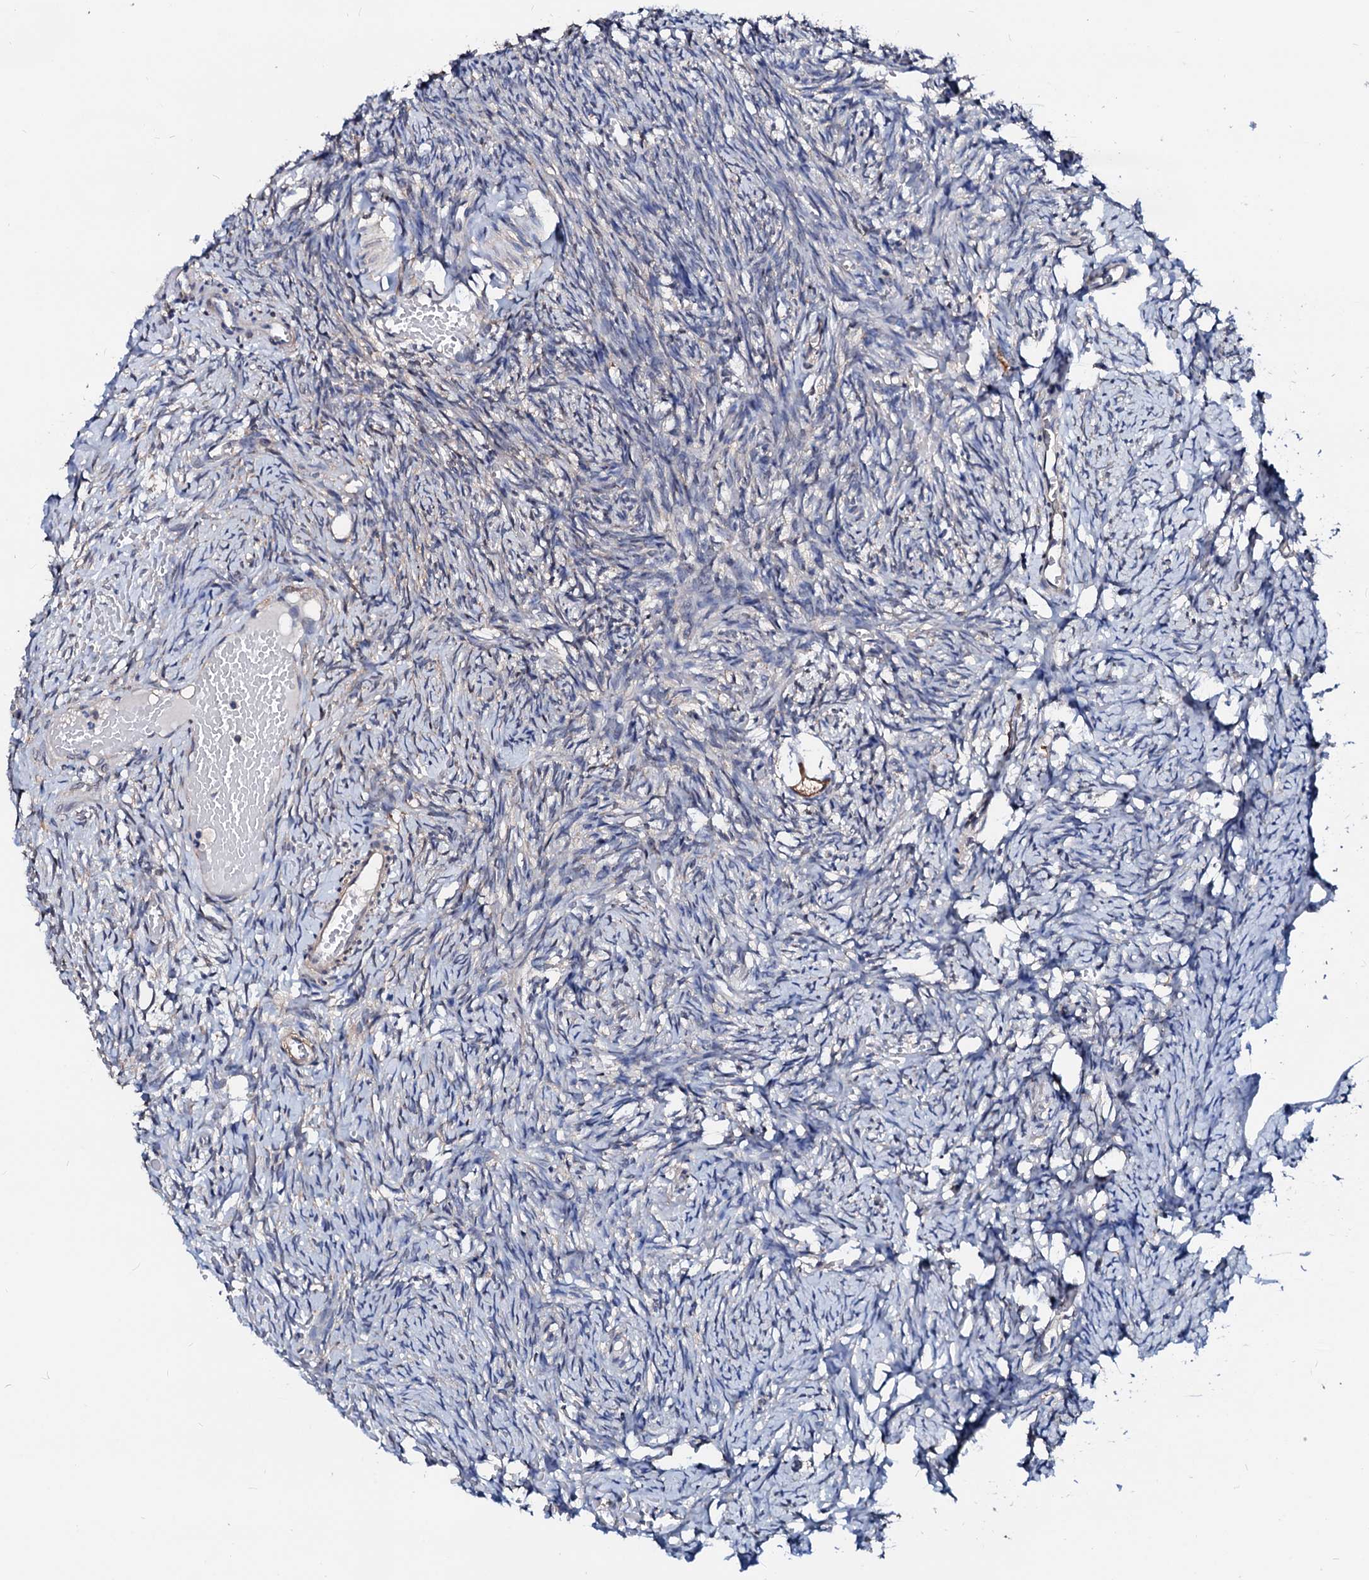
{"staining": {"intensity": "negative", "quantity": "none", "location": "none"}, "tissue": "ovary", "cell_type": "Follicle cells", "image_type": "normal", "snomed": [{"axis": "morphology", "description": "Adenocarcinoma, NOS"}, {"axis": "topography", "description": "Endometrium"}], "caption": "Histopathology image shows no protein expression in follicle cells of normal ovary. (Stains: DAB immunohistochemistry (IHC) with hematoxylin counter stain, Microscopy: brightfield microscopy at high magnification).", "gene": "CSN2", "patient": {"sex": "female", "age": 32}}